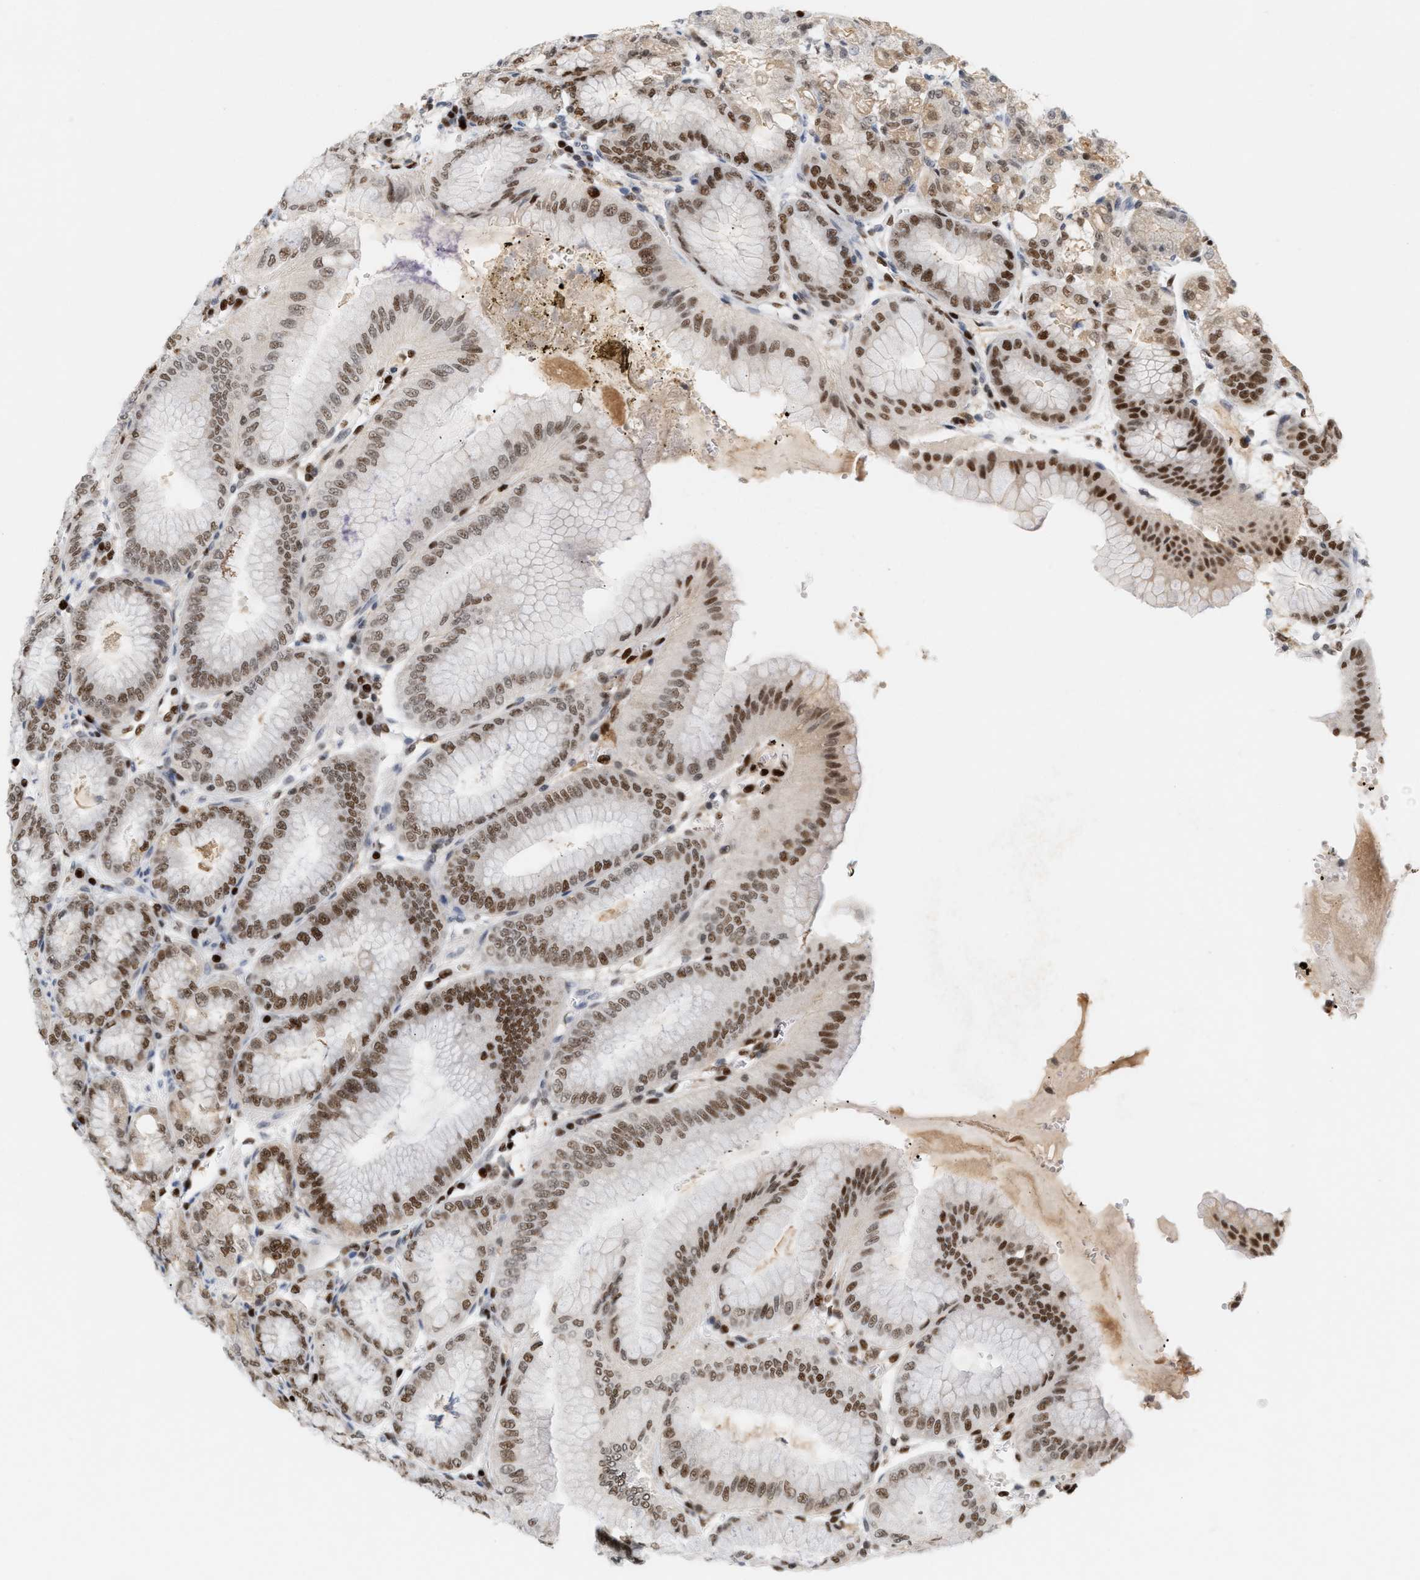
{"staining": {"intensity": "moderate", "quantity": ">75%", "location": "nuclear"}, "tissue": "stomach", "cell_type": "Glandular cells", "image_type": "normal", "snomed": [{"axis": "morphology", "description": "Normal tissue, NOS"}, {"axis": "topography", "description": "Stomach, lower"}], "caption": "This is a micrograph of immunohistochemistry staining of unremarkable stomach, which shows moderate positivity in the nuclear of glandular cells.", "gene": "C17orf49", "patient": {"sex": "male", "age": 71}}